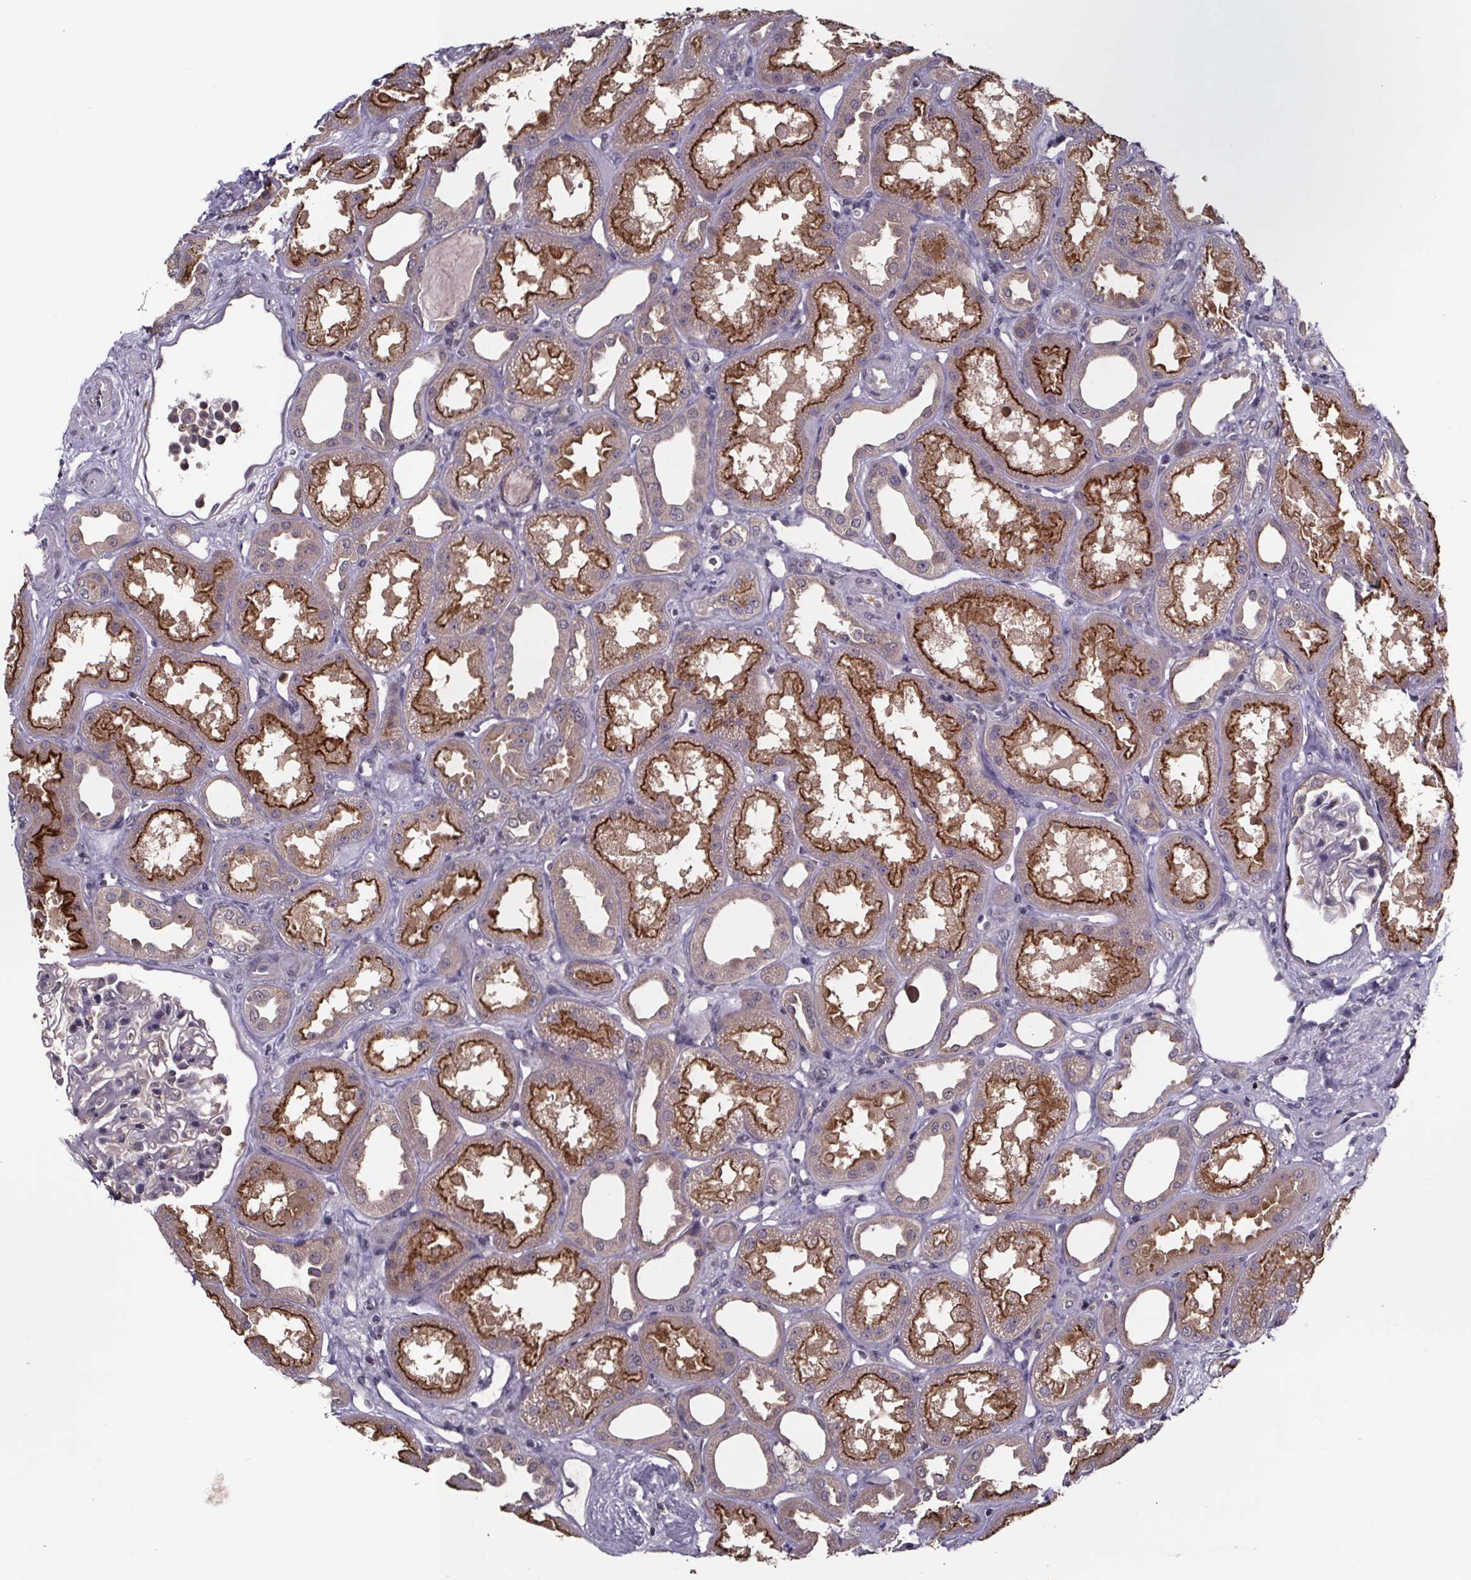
{"staining": {"intensity": "negative", "quantity": "none", "location": "none"}, "tissue": "kidney", "cell_type": "Cells in glomeruli", "image_type": "normal", "snomed": [{"axis": "morphology", "description": "Normal tissue, NOS"}, {"axis": "topography", "description": "Kidney"}], "caption": "High power microscopy image of an immunohistochemistry image of benign kidney, revealing no significant expression in cells in glomeruli. (Stains: DAB (3,3'-diaminobenzidine) immunohistochemistry with hematoxylin counter stain, Microscopy: brightfield microscopy at high magnification).", "gene": "SMIM1", "patient": {"sex": "male", "age": 61}}